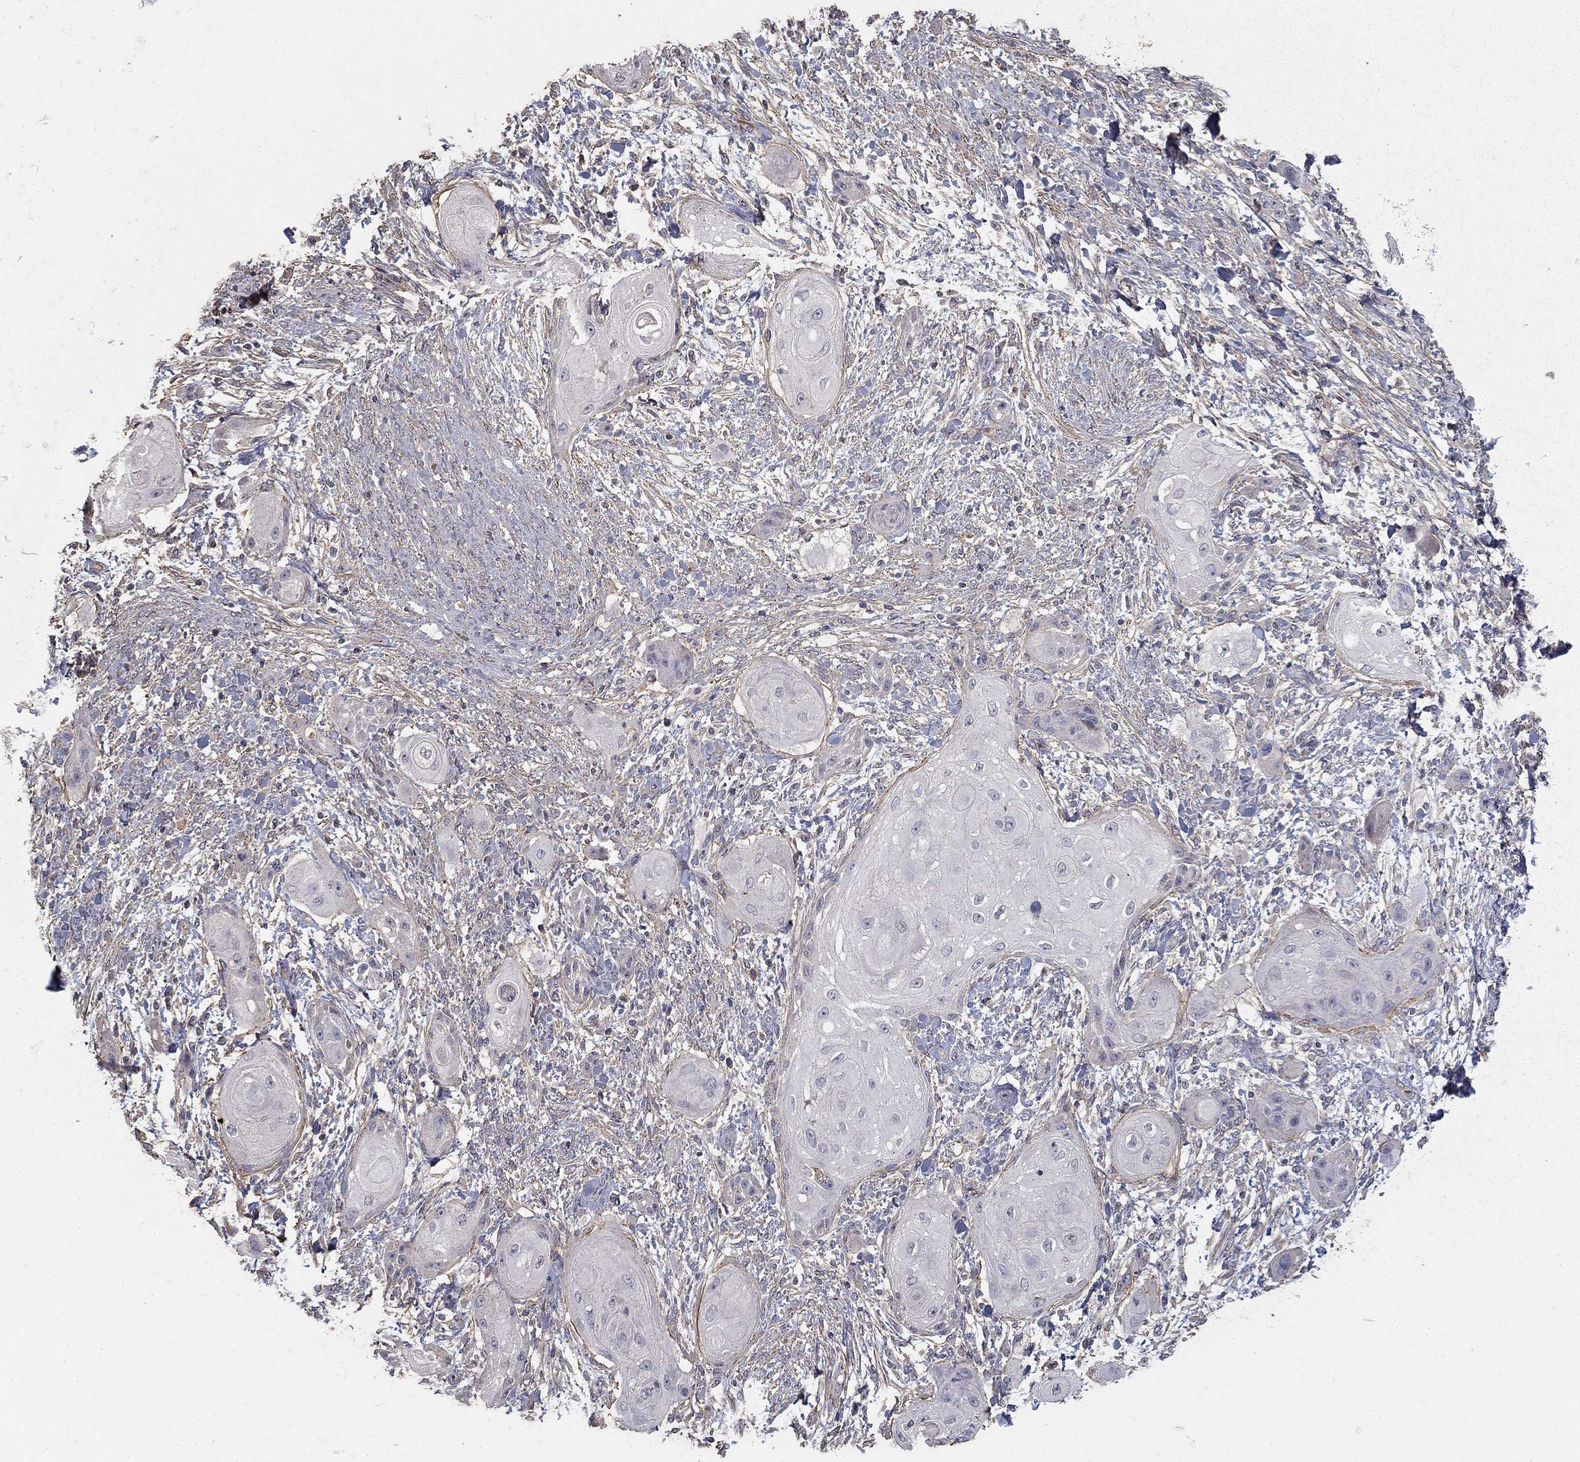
{"staining": {"intensity": "negative", "quantity": "none", "location": "none"}, "tissue": "skin cancer", "cell_type": "Tumor cells", "image_type": "cancer", "snomed": [{"axis": "morphology", "description": "Squamous cell carcinoma, NOS"}, {"axis": "topography", "description": "Skin"}], "caption": "A high-resolution image shows immunohistochemistry staining of squamous cell carcinoma (skin), which displays no significant expression in tumor cells. (Brightfield microscopy of DAB (3,3'-diaminobenzidine) immunohistochemistry at high magnification).", "gene": "MPP2", "patient": {"sex": "male", "age": 62}}